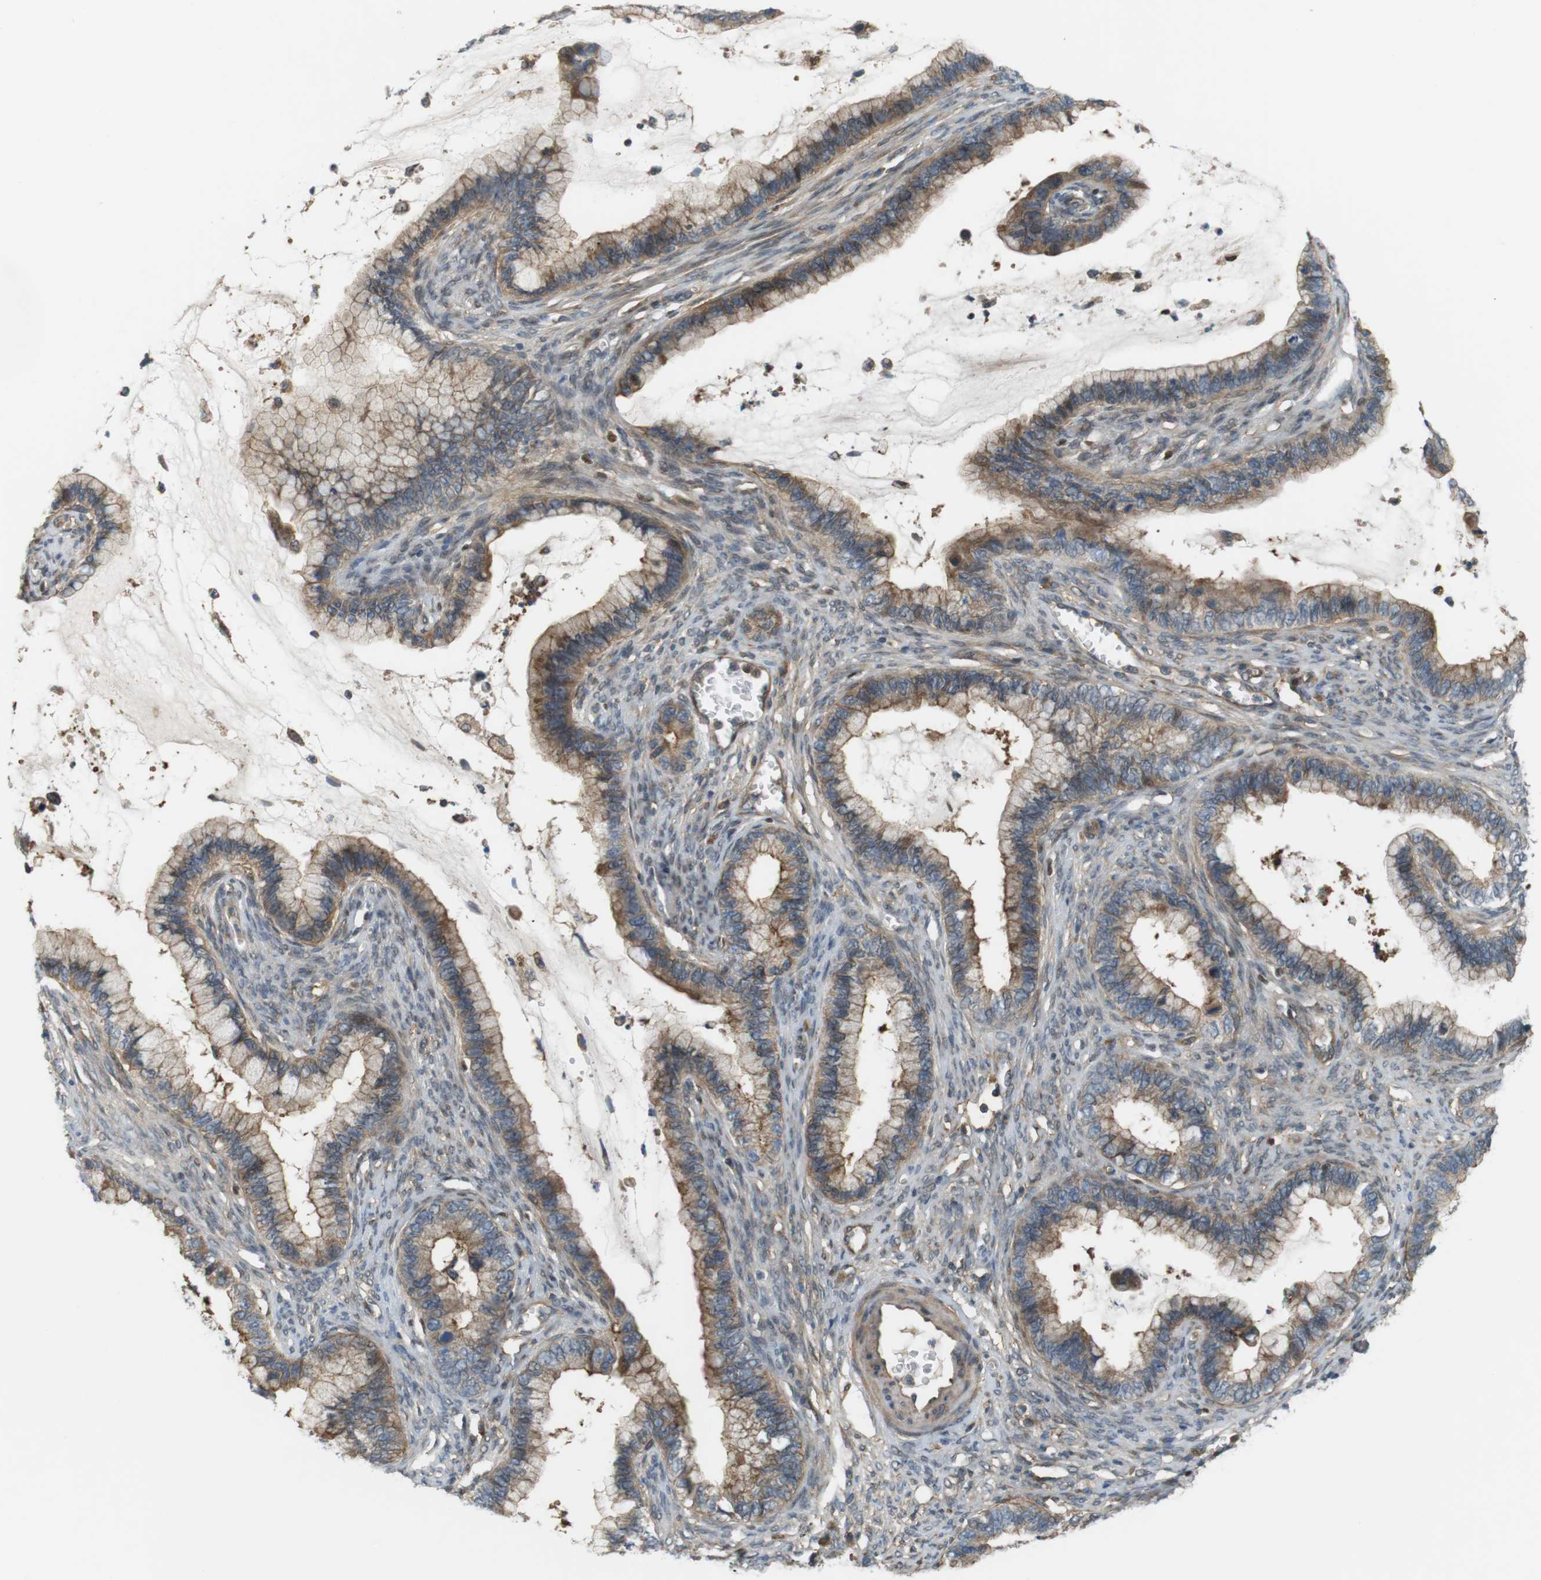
{"staining": {"intensity": "moderate", "quantity": ">75%", "location": "cytoplasmic/membranous"}, "tissue": "cervical cancer", "cell_type": "Tumor cells", "image_type": "cancer", "snomed": [{"axis": "morphology", "description": "Adenocarcinoma, NOS"}, {"axis": "topography", "description": "Cervix"}], "caption": "A micrograph of cervical cancer (adenocarcinoma) stained for a protein displays moderate cytoplasmic/membranous brown staining in tumor cells. (Stains: DAB (3,3'-diaminobenzidine) in brown, nuclei in blue, Microscopy: brightfield microscopy at high magnification).", "gene": "DDAH2", "patient": {"sex": "female", "age": 44}}